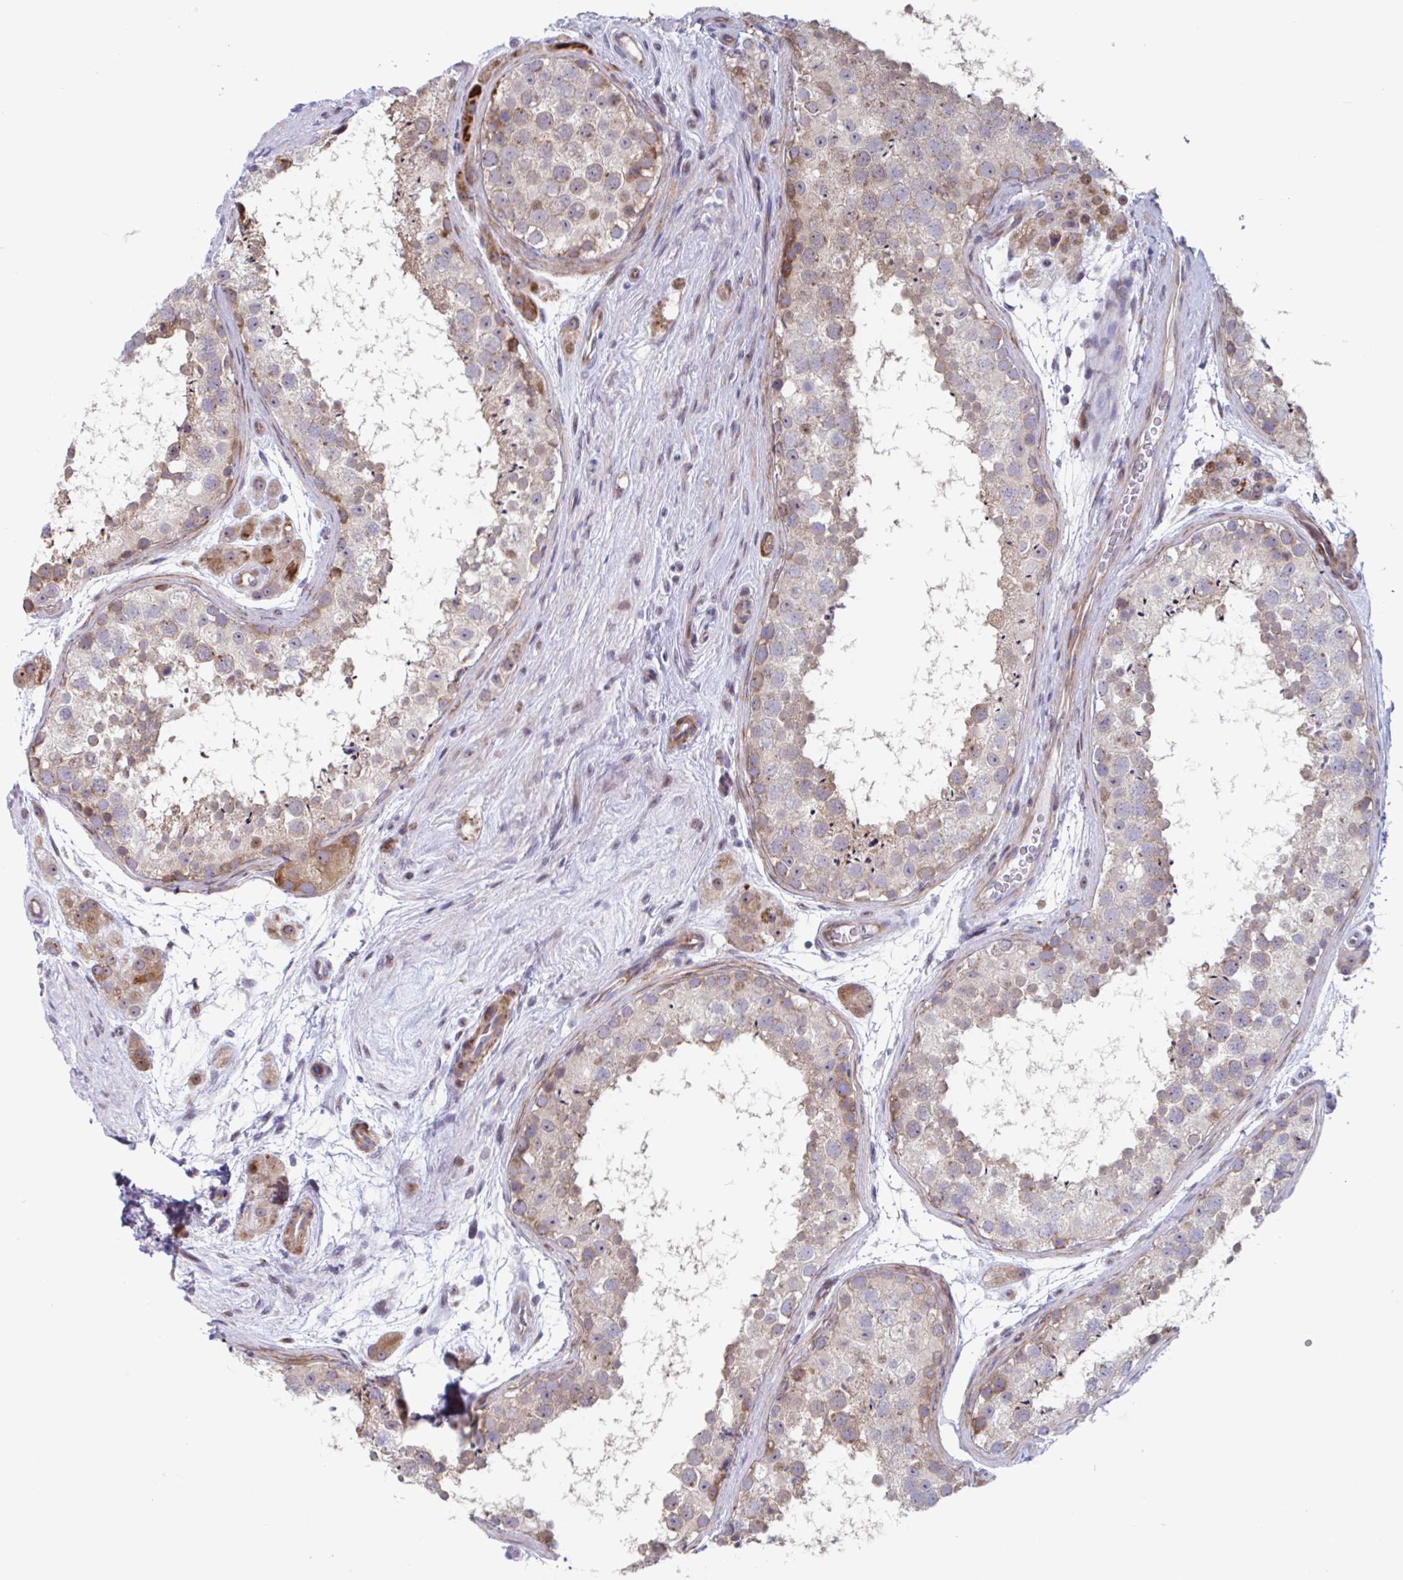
{"staining": {"intensity": "moderate", "quantity": "25%-75%", "location": "cytoplasmic/membranous"}, "tissue": "testis", "cell_type": "Cells in seminiferous ducts", "image_type": "normal", "snomed": [{"axis": "morphology", "description": "Normal tissue, NOS"}, {"axis": "topography", "description": "Testis"}], "caption": "Immunohistochemistry of benign human testis exhibits medium levels of moderate cytoplasmic/membranous positivity in about 25%-75% of cells in seminiferous ducts. (Brightfield microscopy of DAB IHC at high magnification).", "gene": "DUXA", "patient": {"sex": "male", "age": 41}}